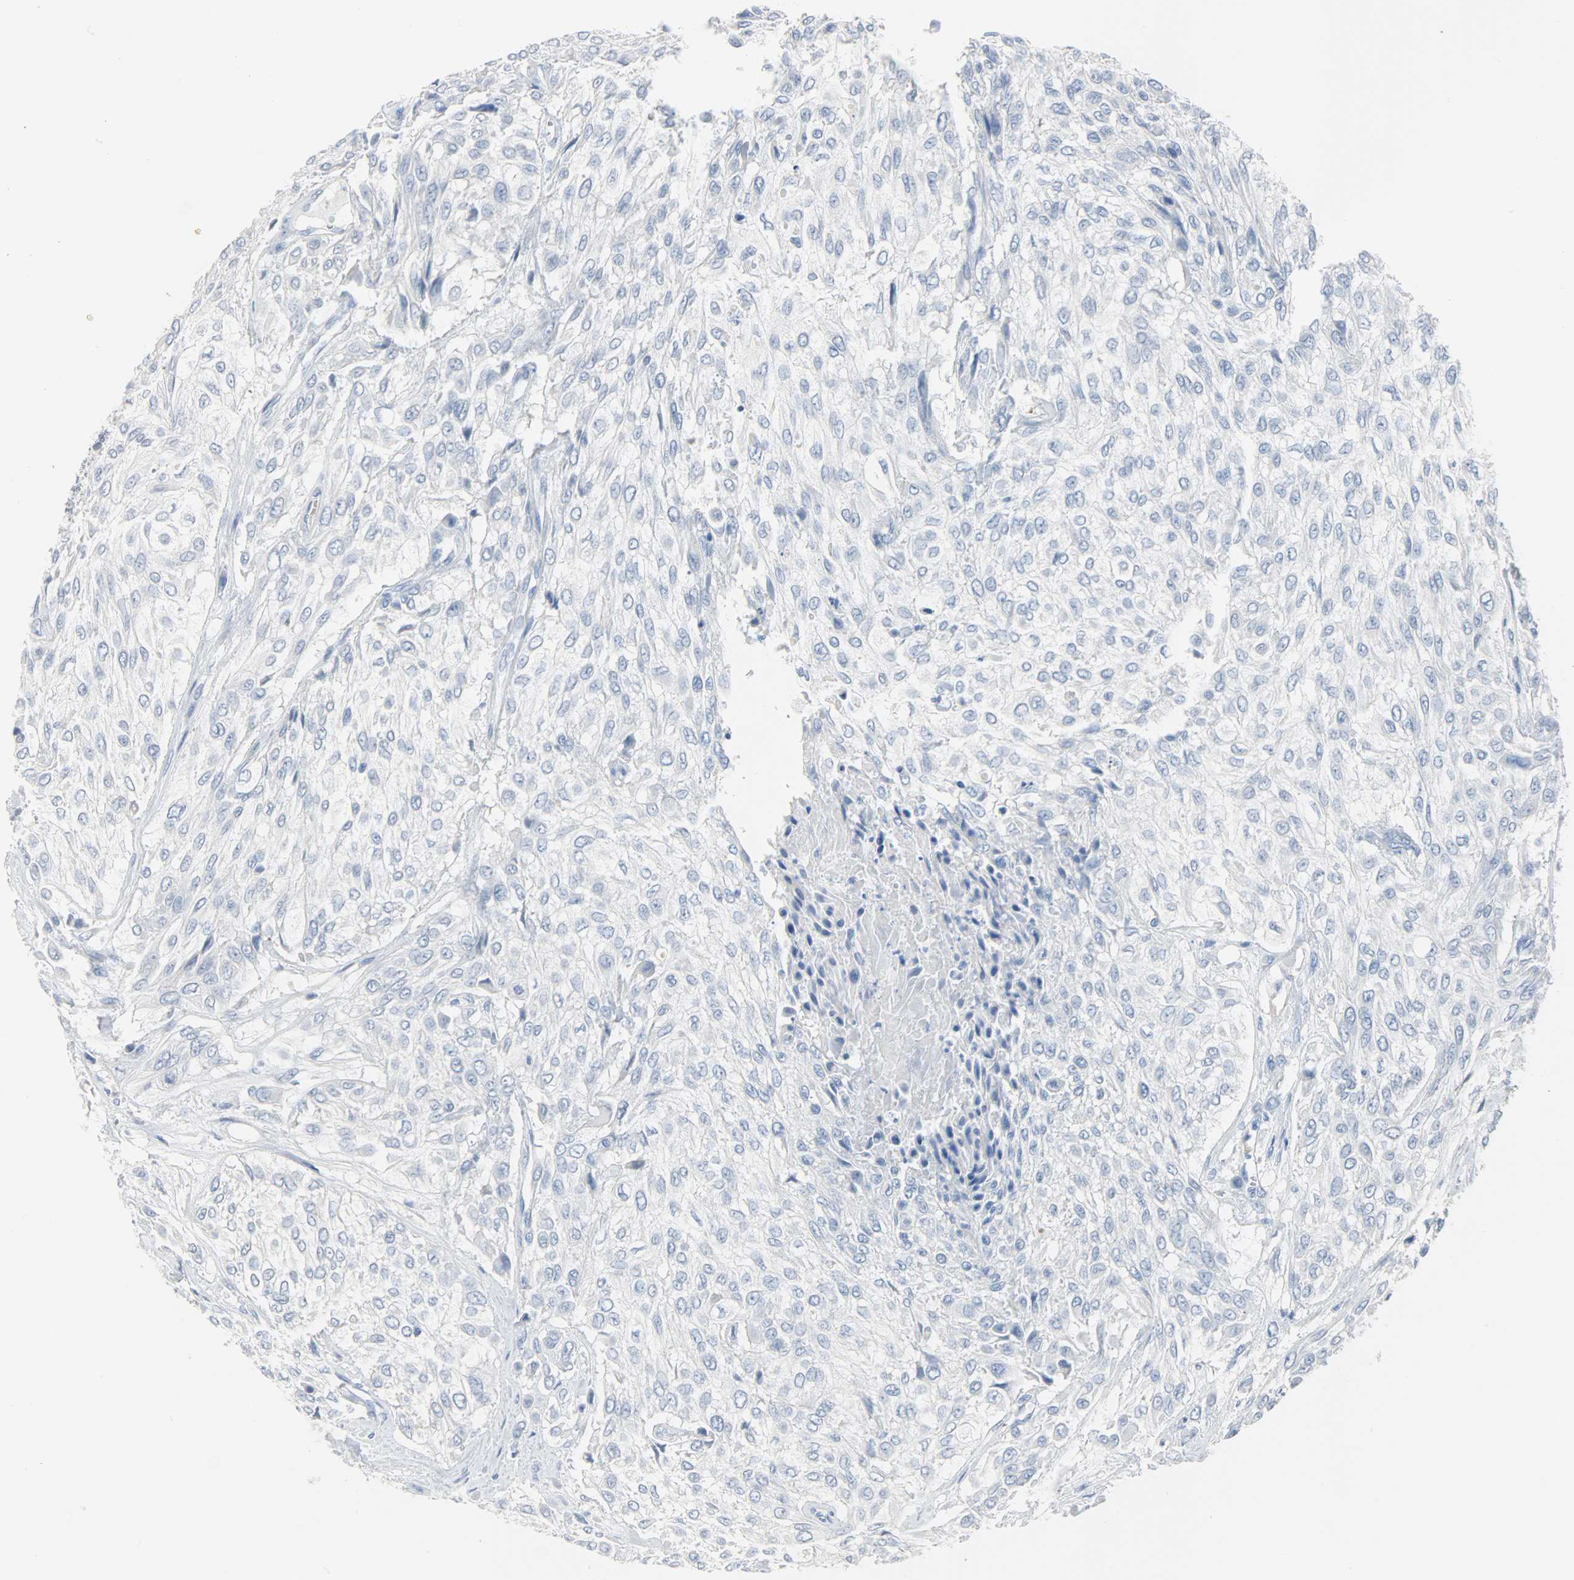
{"staining": {"intensity": "negative", "quantity": "none", "location": "none"}, "tissue": "urothelial cancer", "cell_type": "Tumor cells", "image_type": "cancer", "snomed": [{"axis": "morphology", "description": "Urothelial carcinoma, High grade"}, {"axis": "topography", "description": "Urinary bladder"}], "caption": "Tumor cells are negative for protein expression in human urothelial cancer.", "gene": "CA3", "patient": {"sex": "male", "age": 57}}